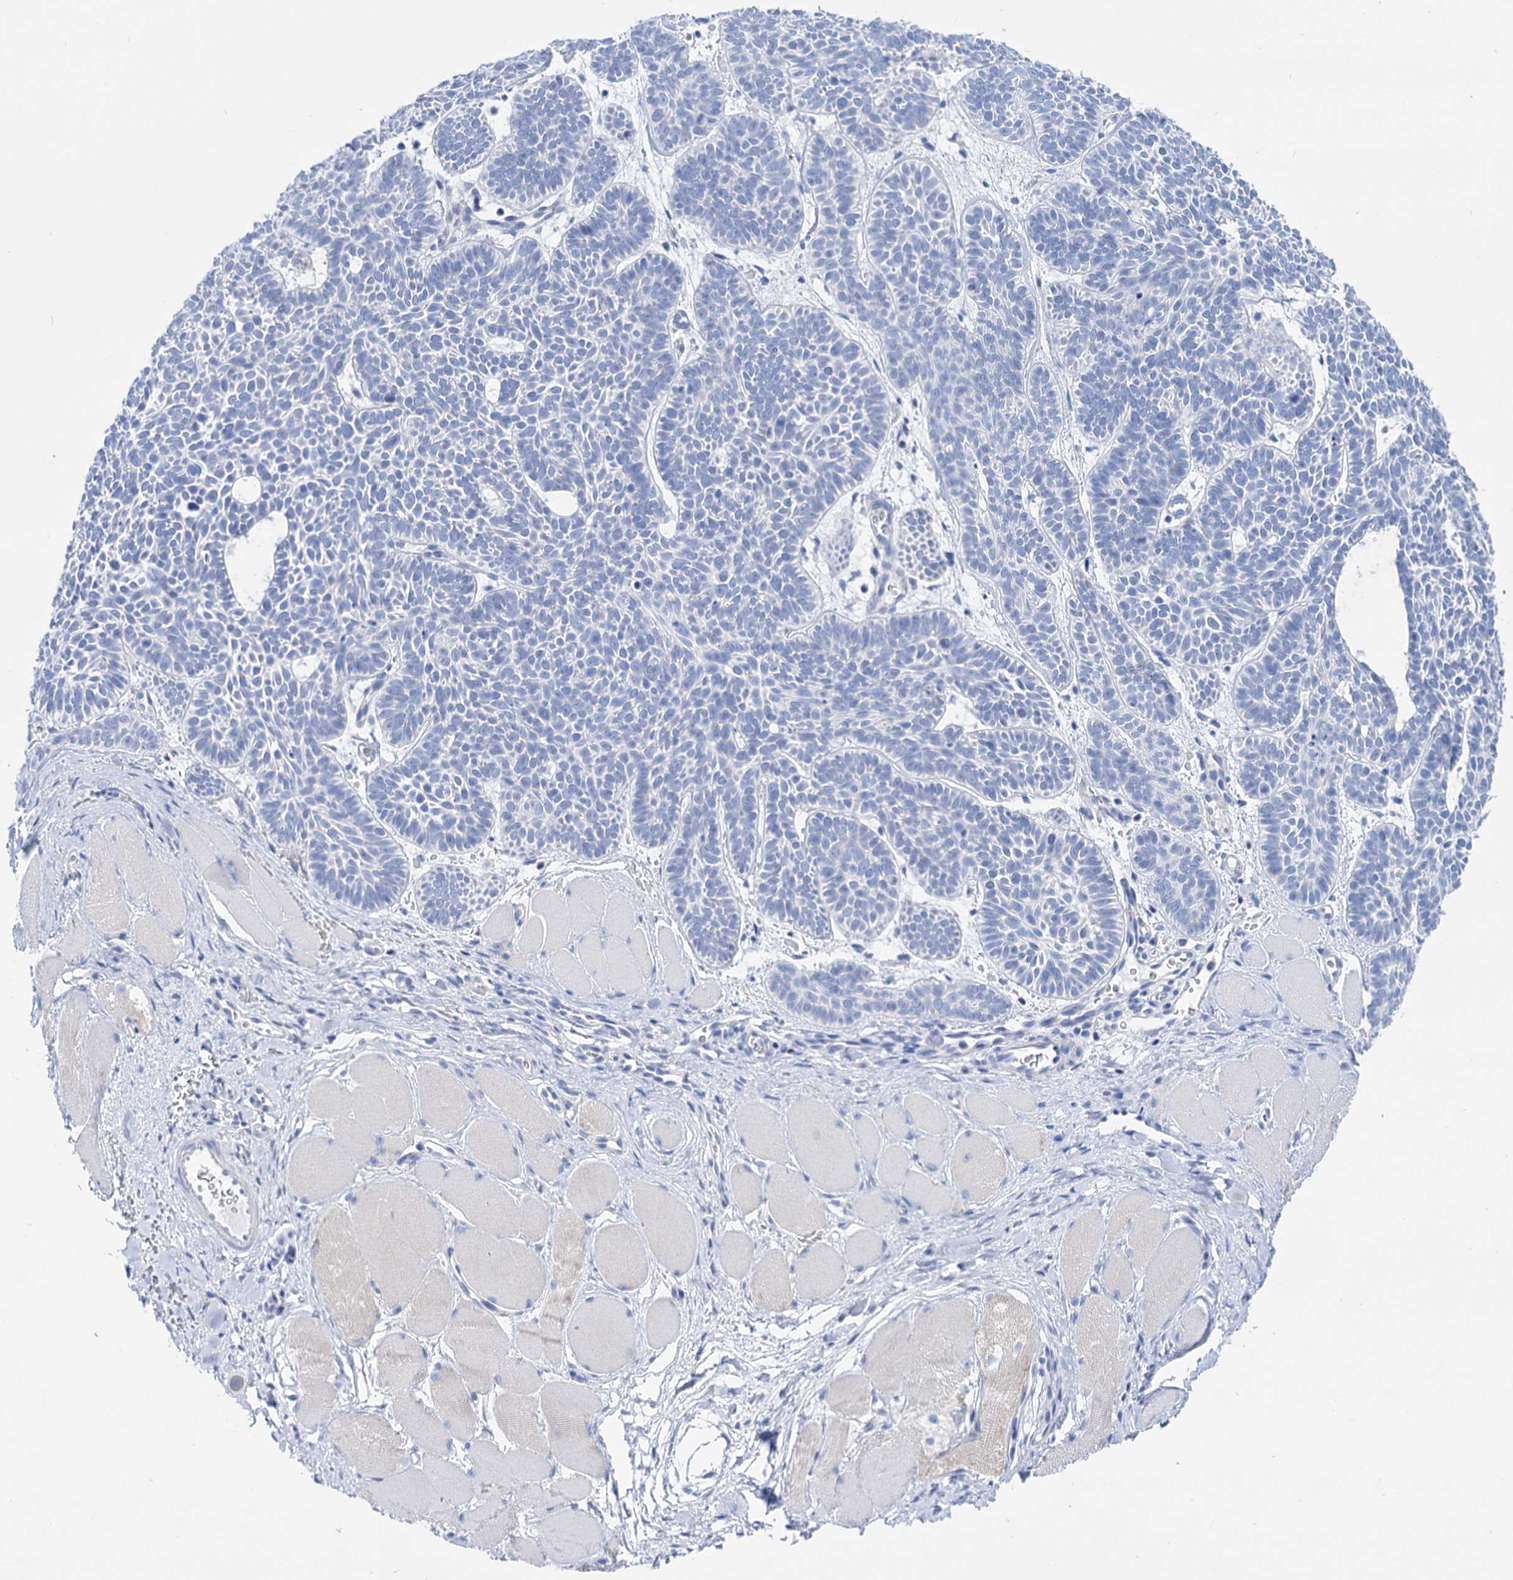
{"staining": {"intensity": "negative", "quantity": "none", "location": "none"}, "tissue": "skin cancer", "cell_type": "Tumor cells", "image_type": "cancer", "snomed": [{"axis": "morphology", "description": "Basal cell carcinoma"}, {"axis": "topography", "description": "Skin"}], "caption": "A histopathology image of basal cell carcinoma (skin) stained for a protein shows no brown staining in tumor cells.", "gene": "YARS2", "patient": {"sex": "male", "age": 85}}